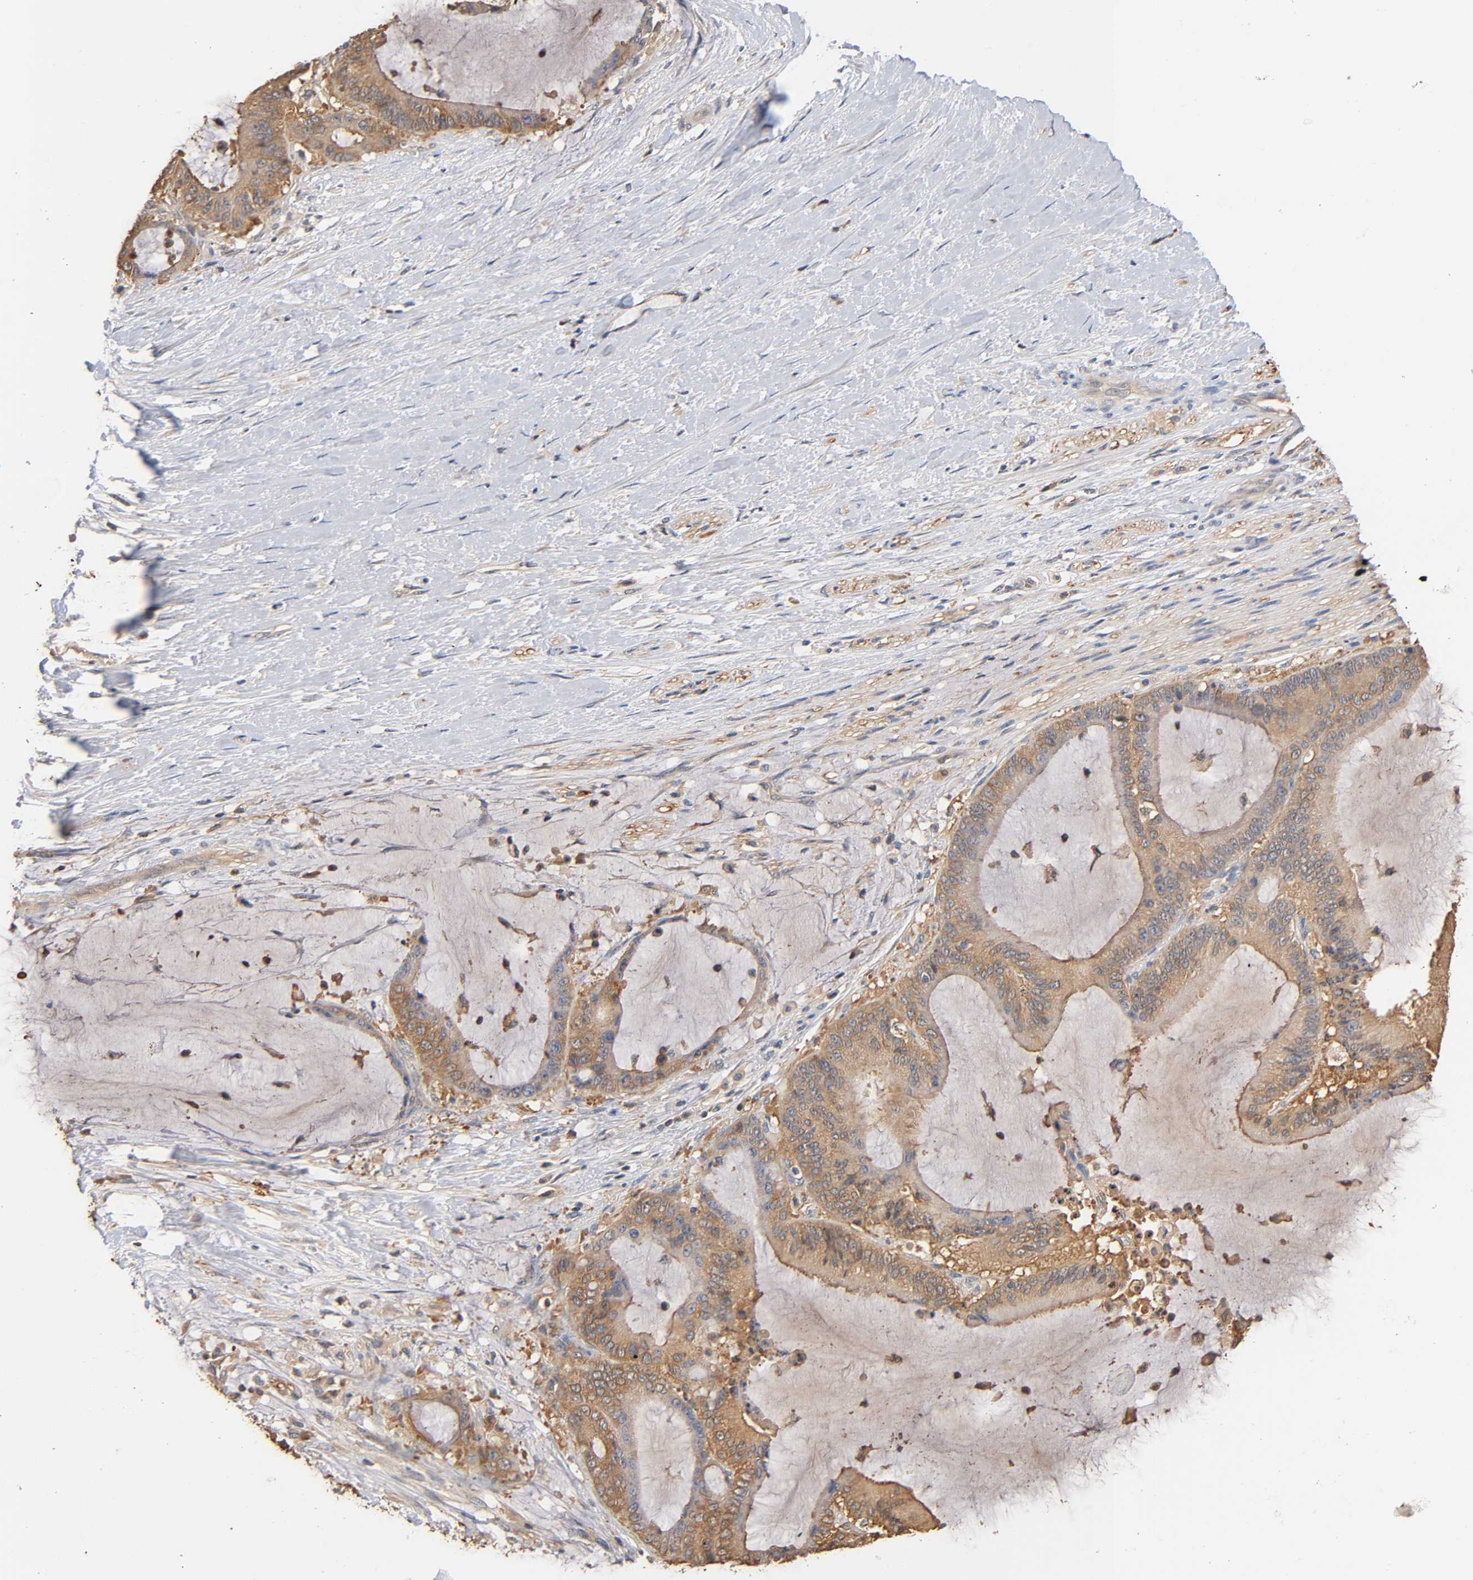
{"staining": {"intensity": "moderate", "quantity": ">75%", "location": "cytoplasmic/membranous"}, "tissue": "liver cancer", "cell_type": "Tumor cells", "image_type": "cancer", "snomed": [{"axis": "morphology", "description": "Cholangiocarcinoma"}, {"axis": "topography", "description": "Liver"}], "caption": "Protein expression analysis of human liver cancer (cholangiocarcinoma) reveals moderate cytoplasmic/membranous staining in approximately >75% of tumor cells.", "gene": "ALDOA", "patient": {"sex": "female", "age": 73}}